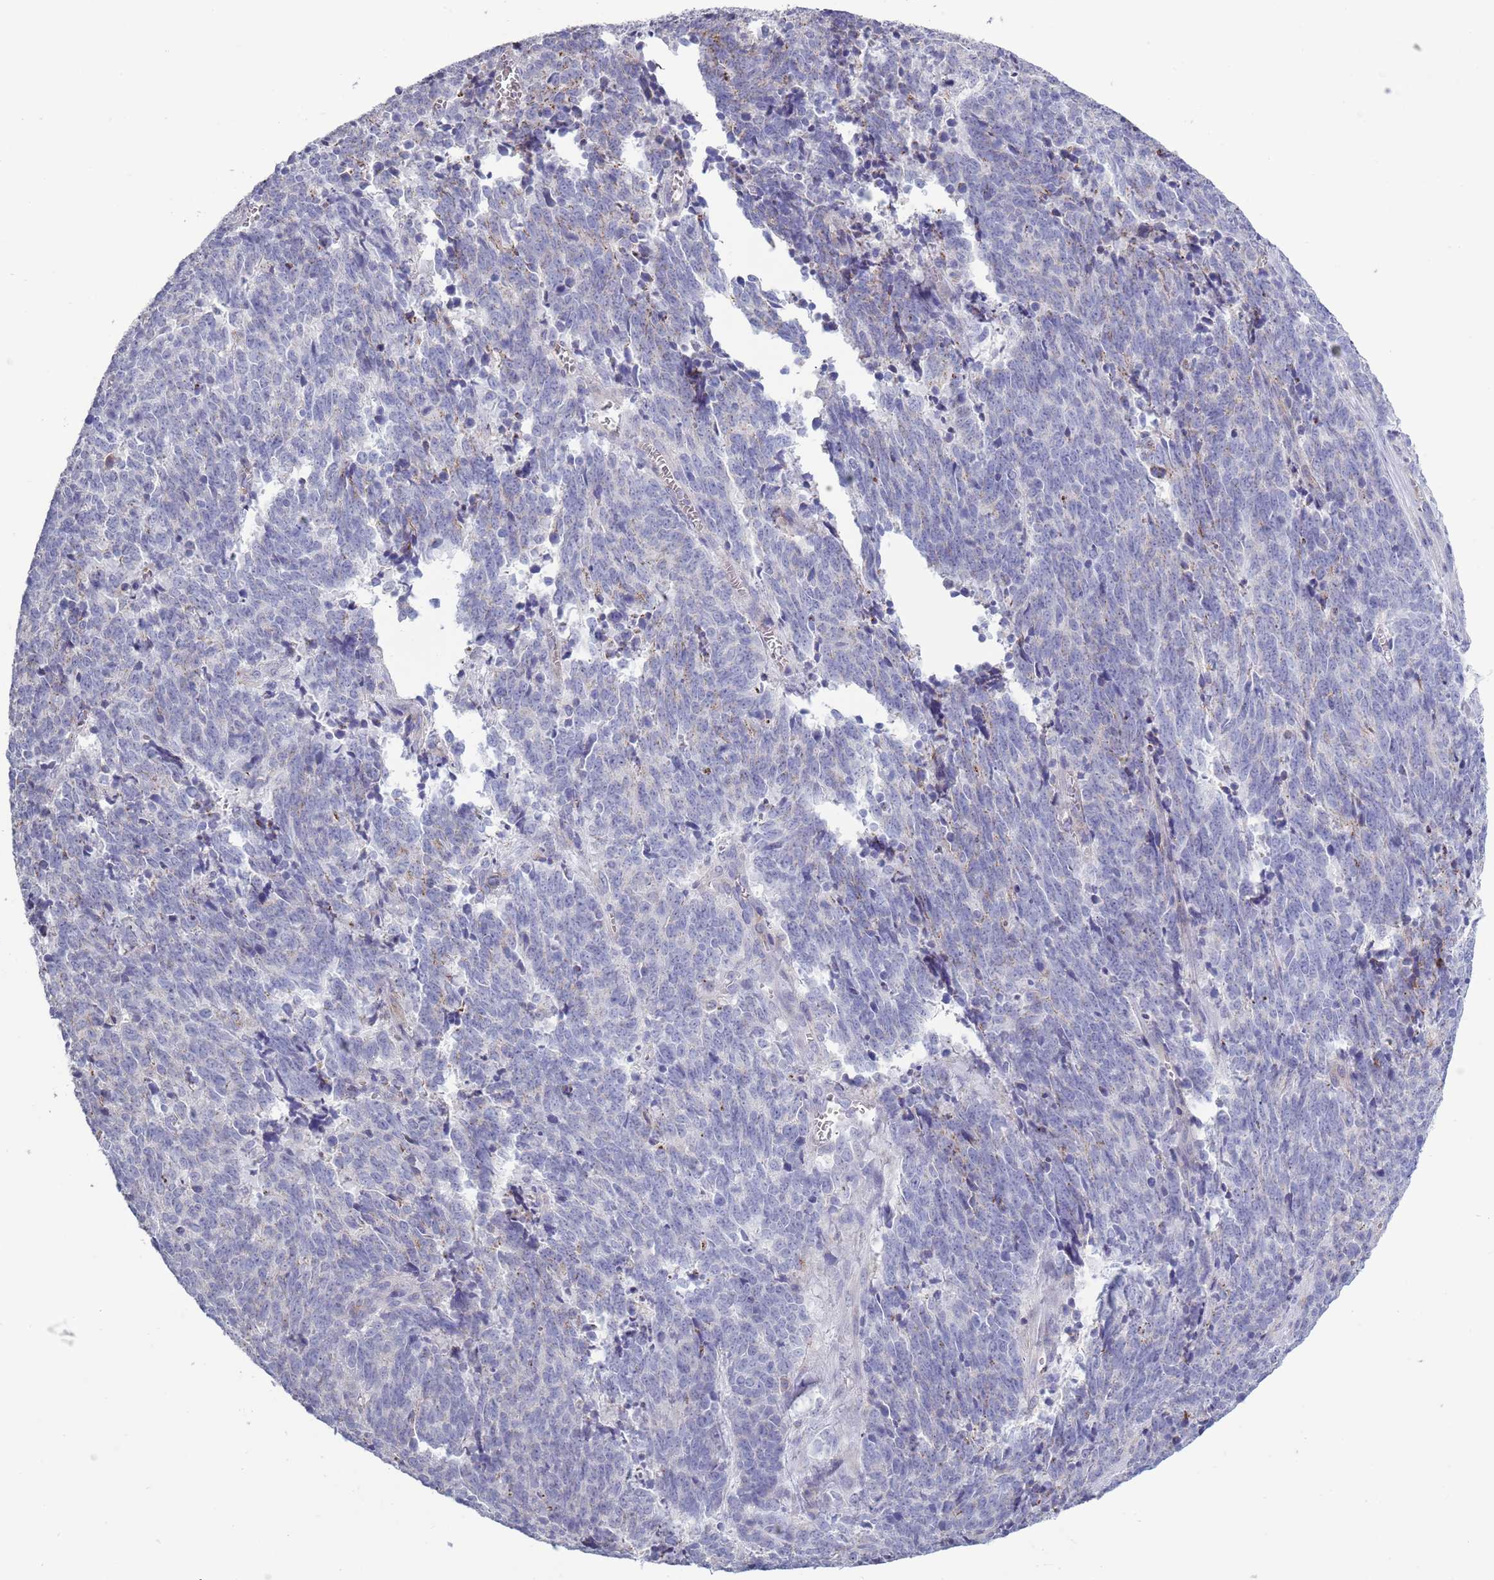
{"staining": {"intensity": "negative", "quantity": "none", "location": "none"}, "tissue": "cervical cancer", "cell_type": "Tumor cells", "image_type": "cancer", "snomed": [{"axis": "morphology", "description": "Squamous cell carcinoma, NOS"}, {"axis": "topography", "description": "Cervix"}], "caption": "IHC image of neoplastic tissue: human cervical cancer stained with DAB displays no significant protein staining in tumor cells.", "gene": "ACSBG1", "patient": {"sex": "female", "age": 29}}